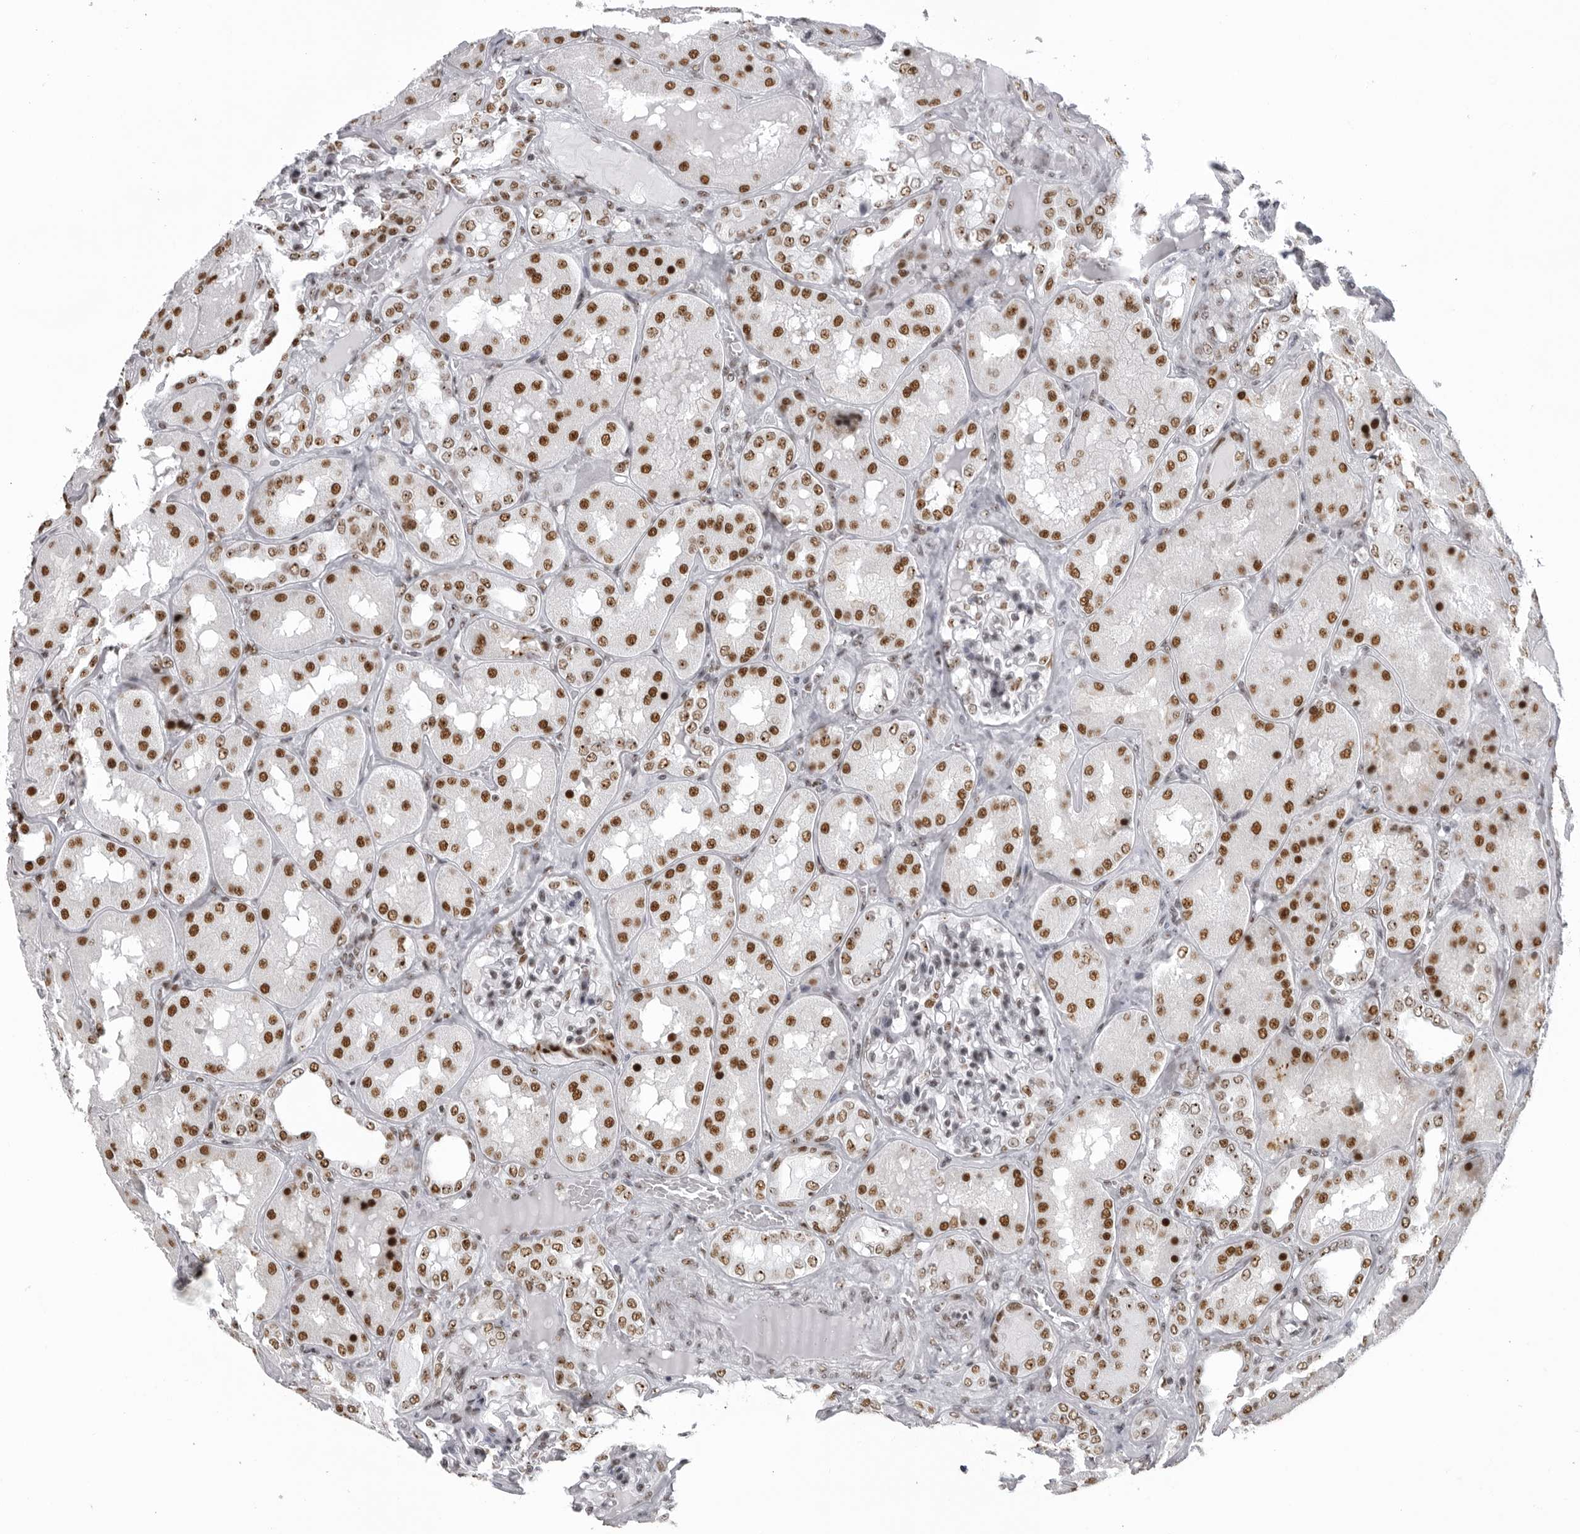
{"staining": {"intensity": "strong", "quantity": "25%-75%", "location": "nuclear"}, "tissue": "kidney", "cell_type": "Cells in glomeruli", "image_type": "normal", "snomed": [{"axis": "morphology", "description": "Normal tissue, NOS"}, {"axis": "topography", "description": "Kidney"}], "caption": "Immunohistochemistry (IHC) of benign kidney shows high levels of strong nuclear positivity in approximately 25%-75% of cells in glomeruli.", "gene": "DHX9", "patient": {"sex": "female", "age": 56}}